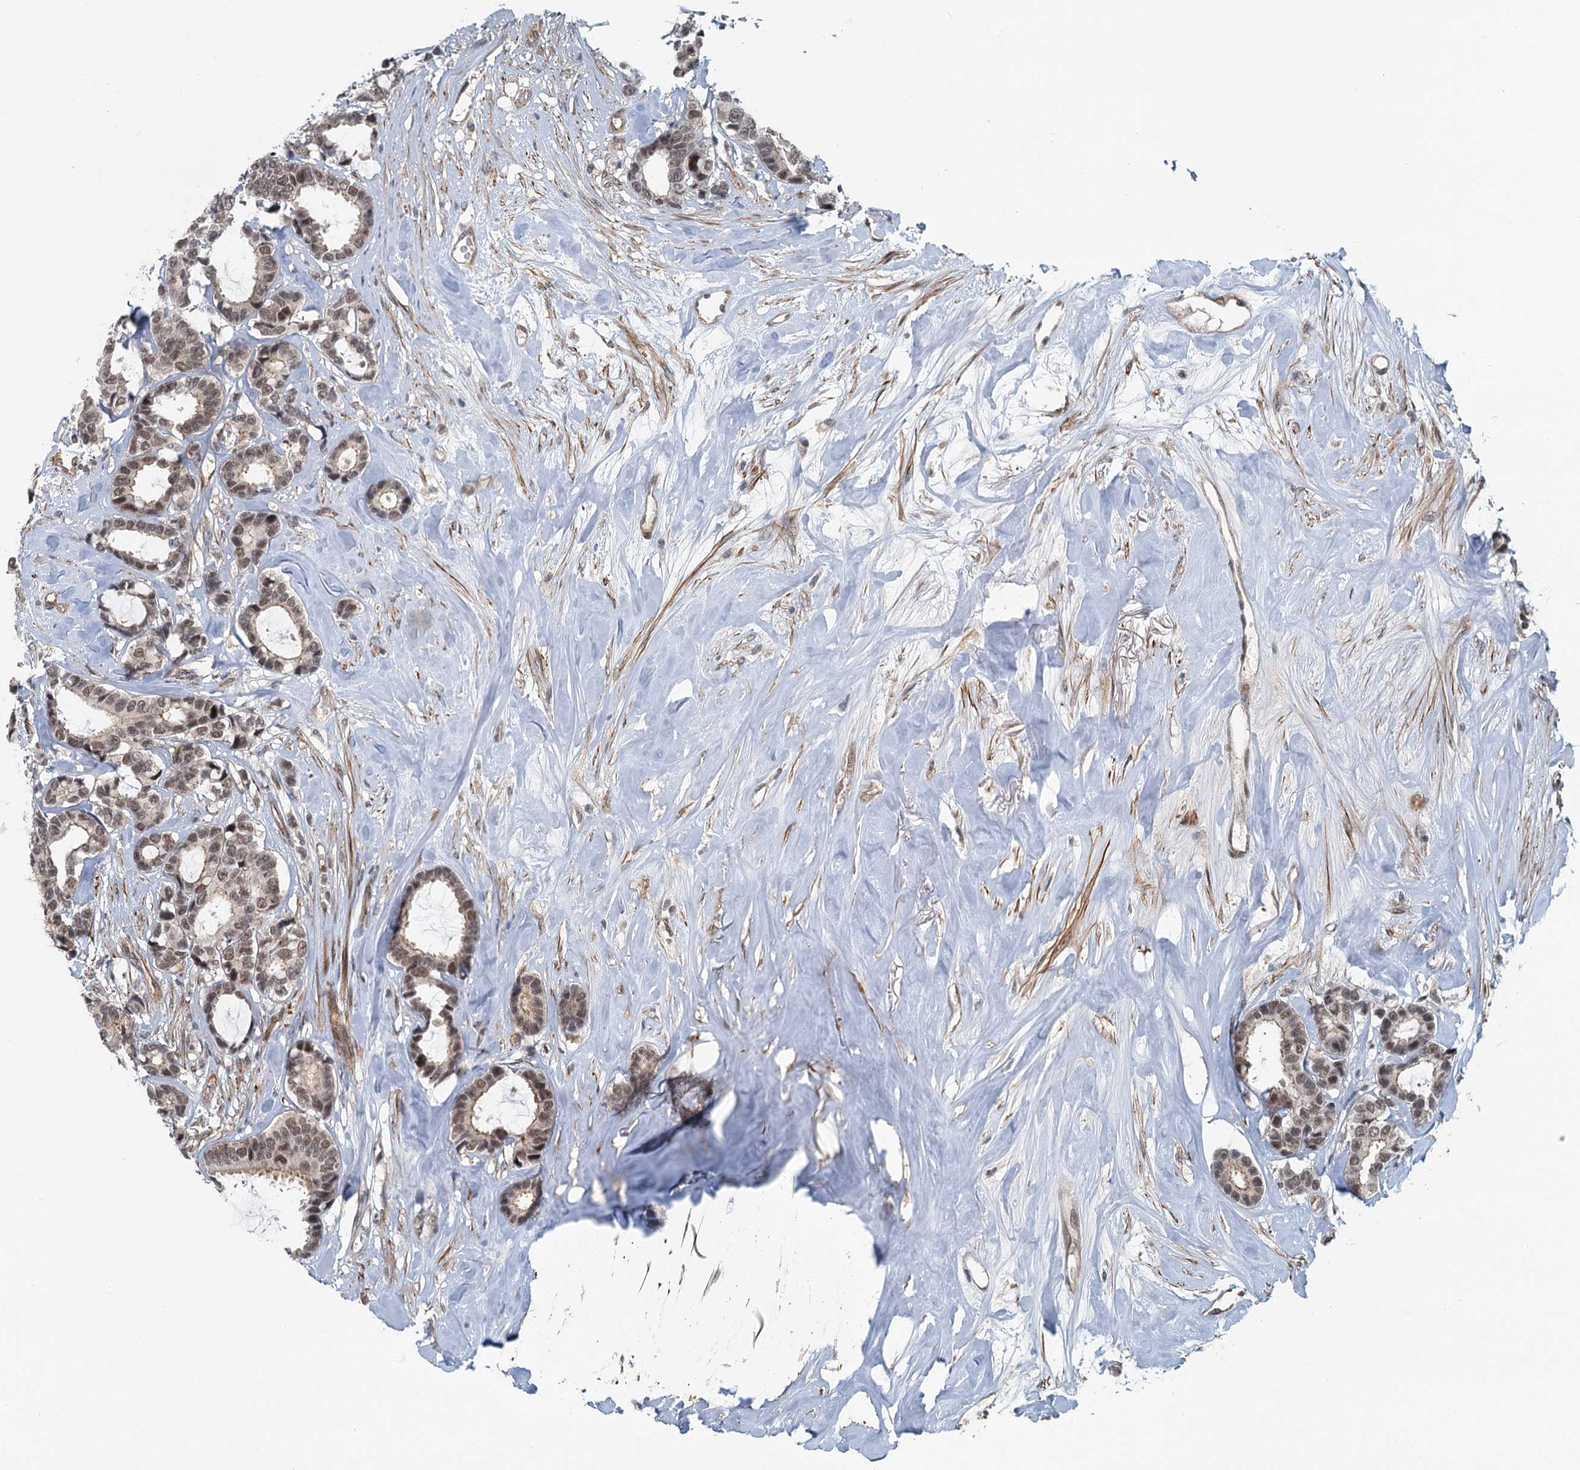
{"staining": {"intensity": "weak", "quantity": ">75%", "location": "nuclear"}, "tissue": "breast cancer", "cell_type": "Tumor cells", "image_type": "cancer", "snomed": [{"axis": "morphology", "description": "Duct carcinoma"}, {"axis": "topography", "description": "Breast"}], "caption": "There is low levels of weak nuclear expression in tumor cells of breast cancer (intraductal carcinoma), as demonstrated by immunohistochemical staining (brown color).", "gene": "TAS2R42", "patient": {"sex": "female", "age": 87}}